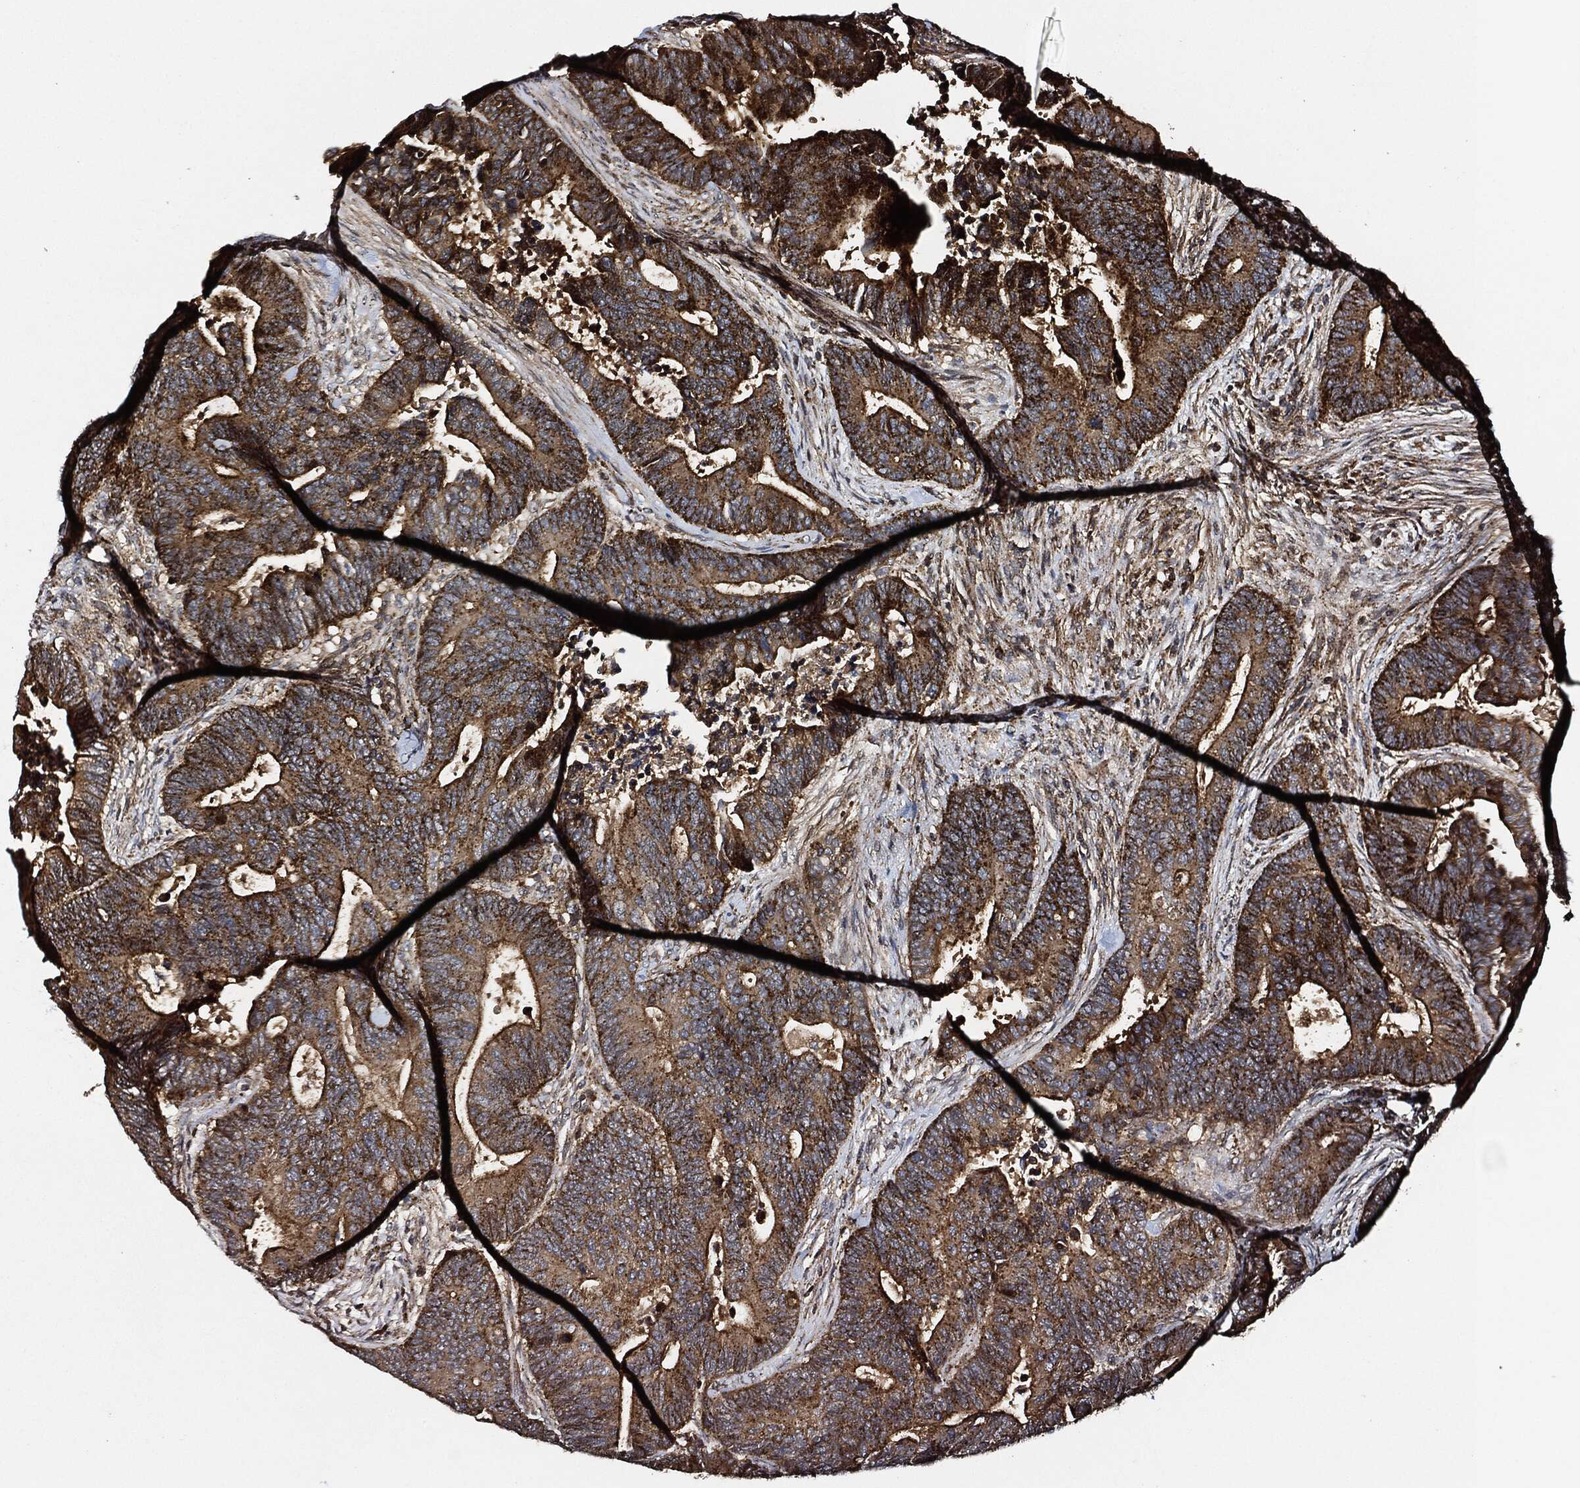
{"staining": {"intensity": "strong", "quantity": ">75%", "location": "cytoplasmic/membranous"}, "tissue": "colorectal cancer", "cell_type": "Tumor cells", "image_type": "cancer", "snomed": [{"axis": "morphology", "description": "Adenocarcinoma, NOS"}, {"axis": "topography", "description": "Colon"}], "caption": "Brown immunohistochemical staining in colorectal cancer demonstrates strong cytoplasmic/membranous staining in about >75% of tumor cells. (DAB = brown stain, brightfield microscopy at high magnification).", "gene": "MAP3K3", "patient": {"sex": "male", "age": 75}}